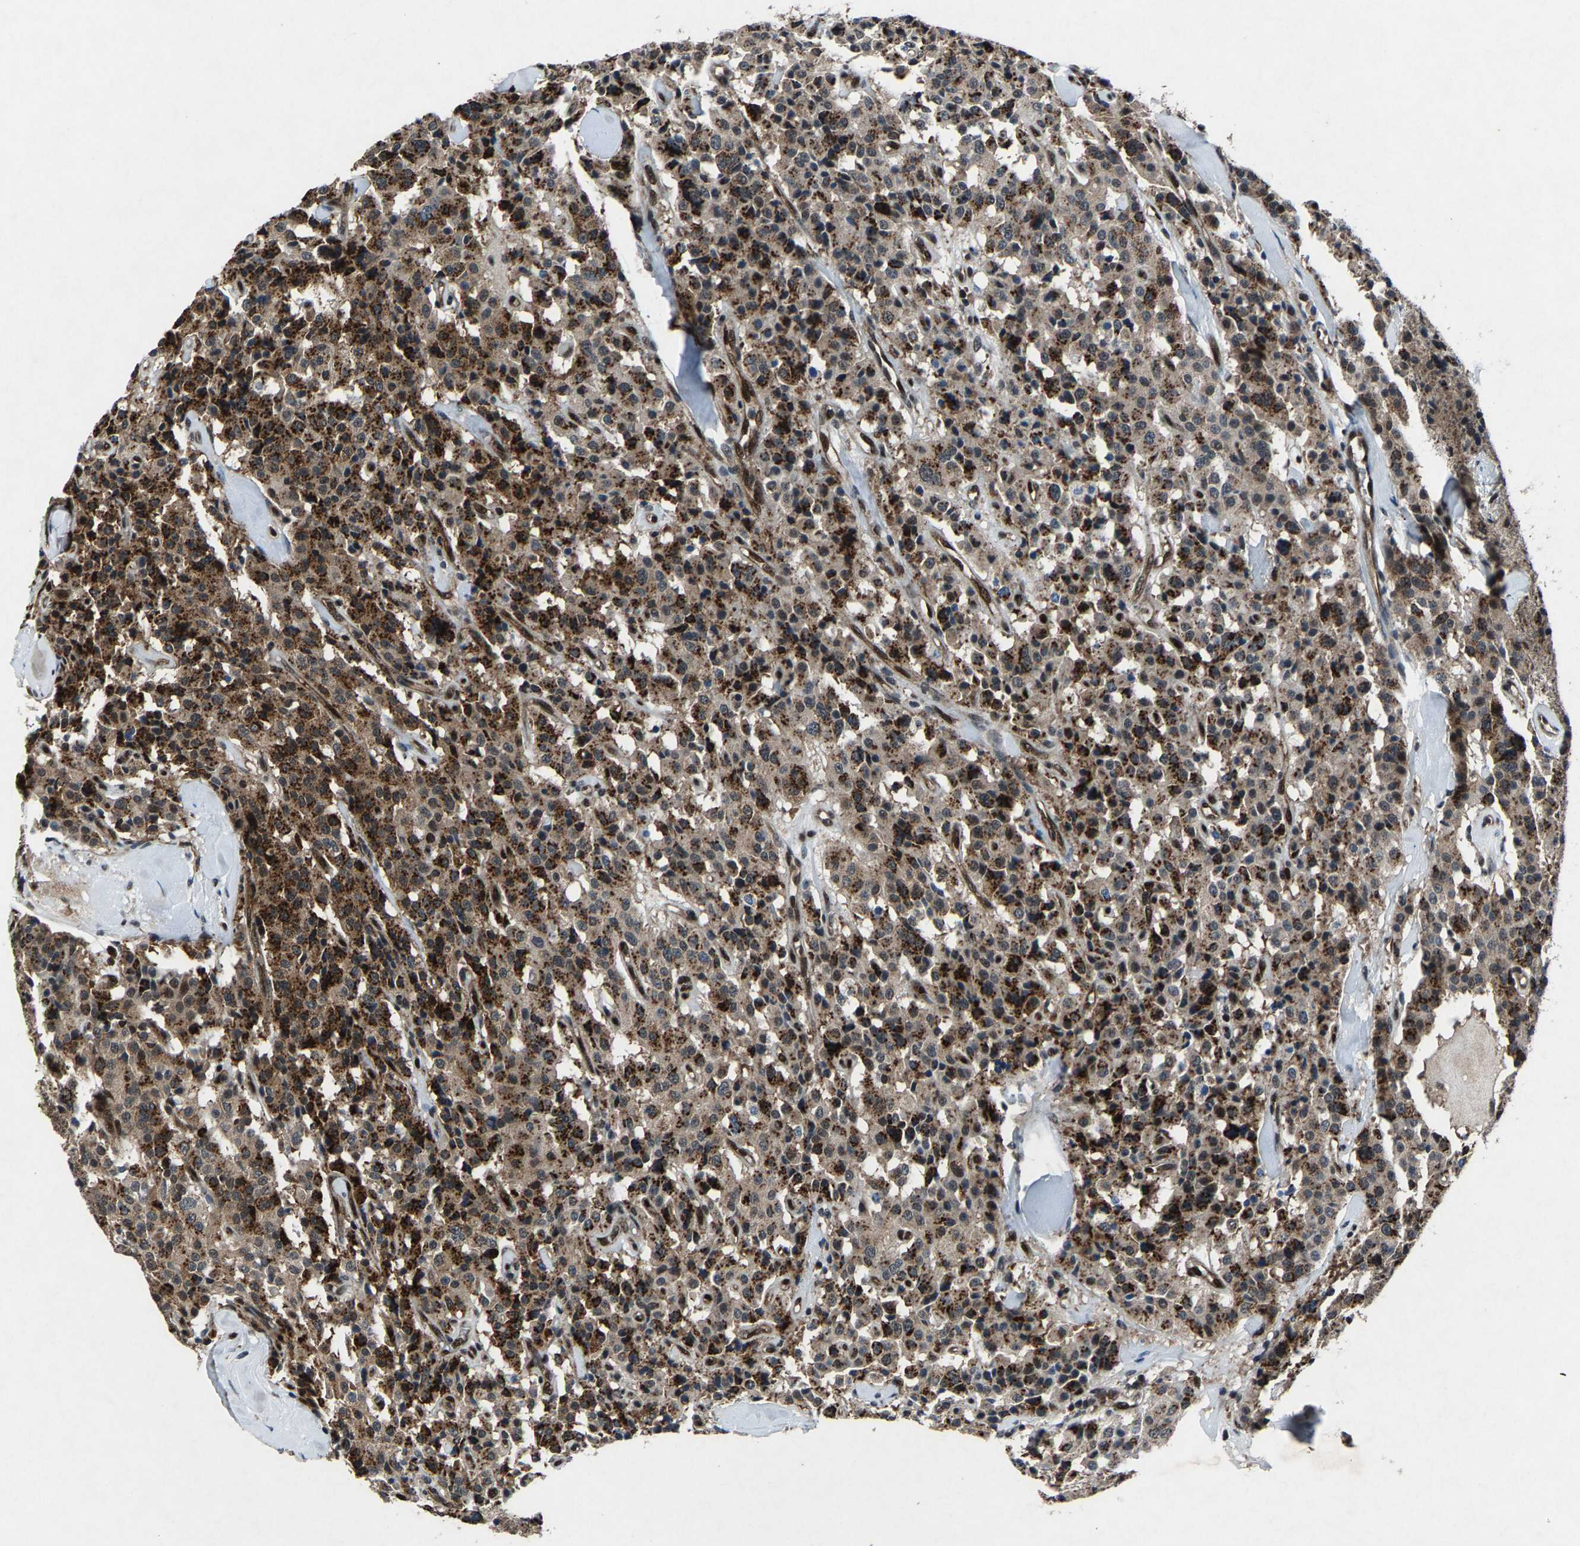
{"staining": {"intensity": "strong", "quantity": ">75%", "location": "cytoplasmic/membranous"}, "tissue": "carcinoid", "cell_type": "Tumor cells", "image_type": "cancer", "snomed": [{"axis": "morphology", "description": "Carcinoid, malignant, NOS"}, {"axis": "topography", "description": "Lung"}], "caption": "A brown stain shows strong cytoplasmic/membranous staining of a protein in carcinoid tumor cells.", "gene": "ATXN3", "patient": {"sex": "male", "age": 30}}